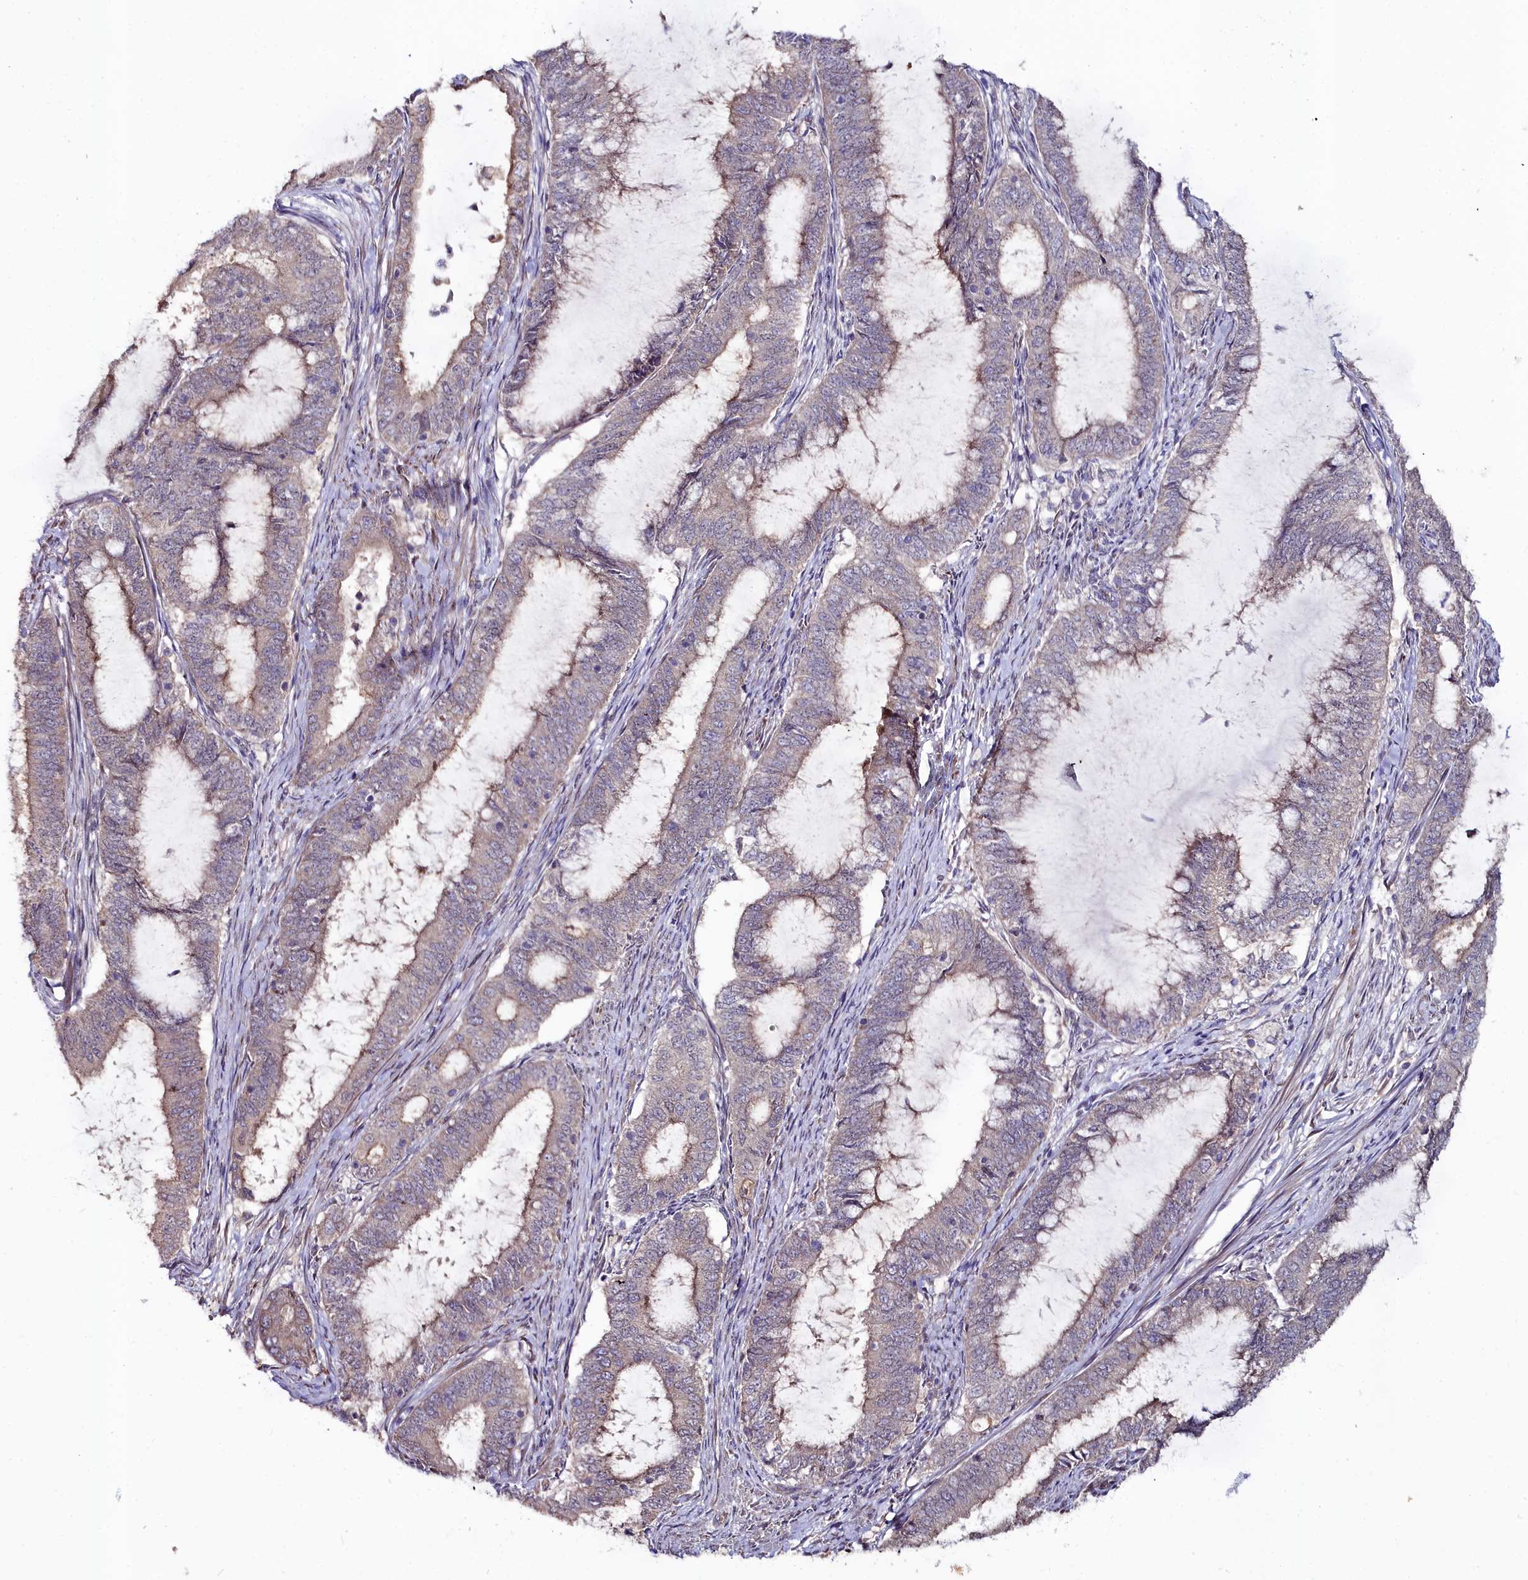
{"staining": {"intensity": "weak", "quantity": "<25%", "location": "cytoplasmic/membranous"}, "tissue": "endometrial cancer", "cell_type": "Tumor cells", "image_type": "cancer", "snomed": [{"axis": "morphology", "description": "Adenocarcinoma, NOS"}, {"axis": "topography", "description": "Endometrium"}], "caption": "Protein analysis of adenocarcinoma (endometrial) displays no significant expression in tumor cells.", "gene": "C4orf19", "patient": {"sex": "female", "age": 51}}